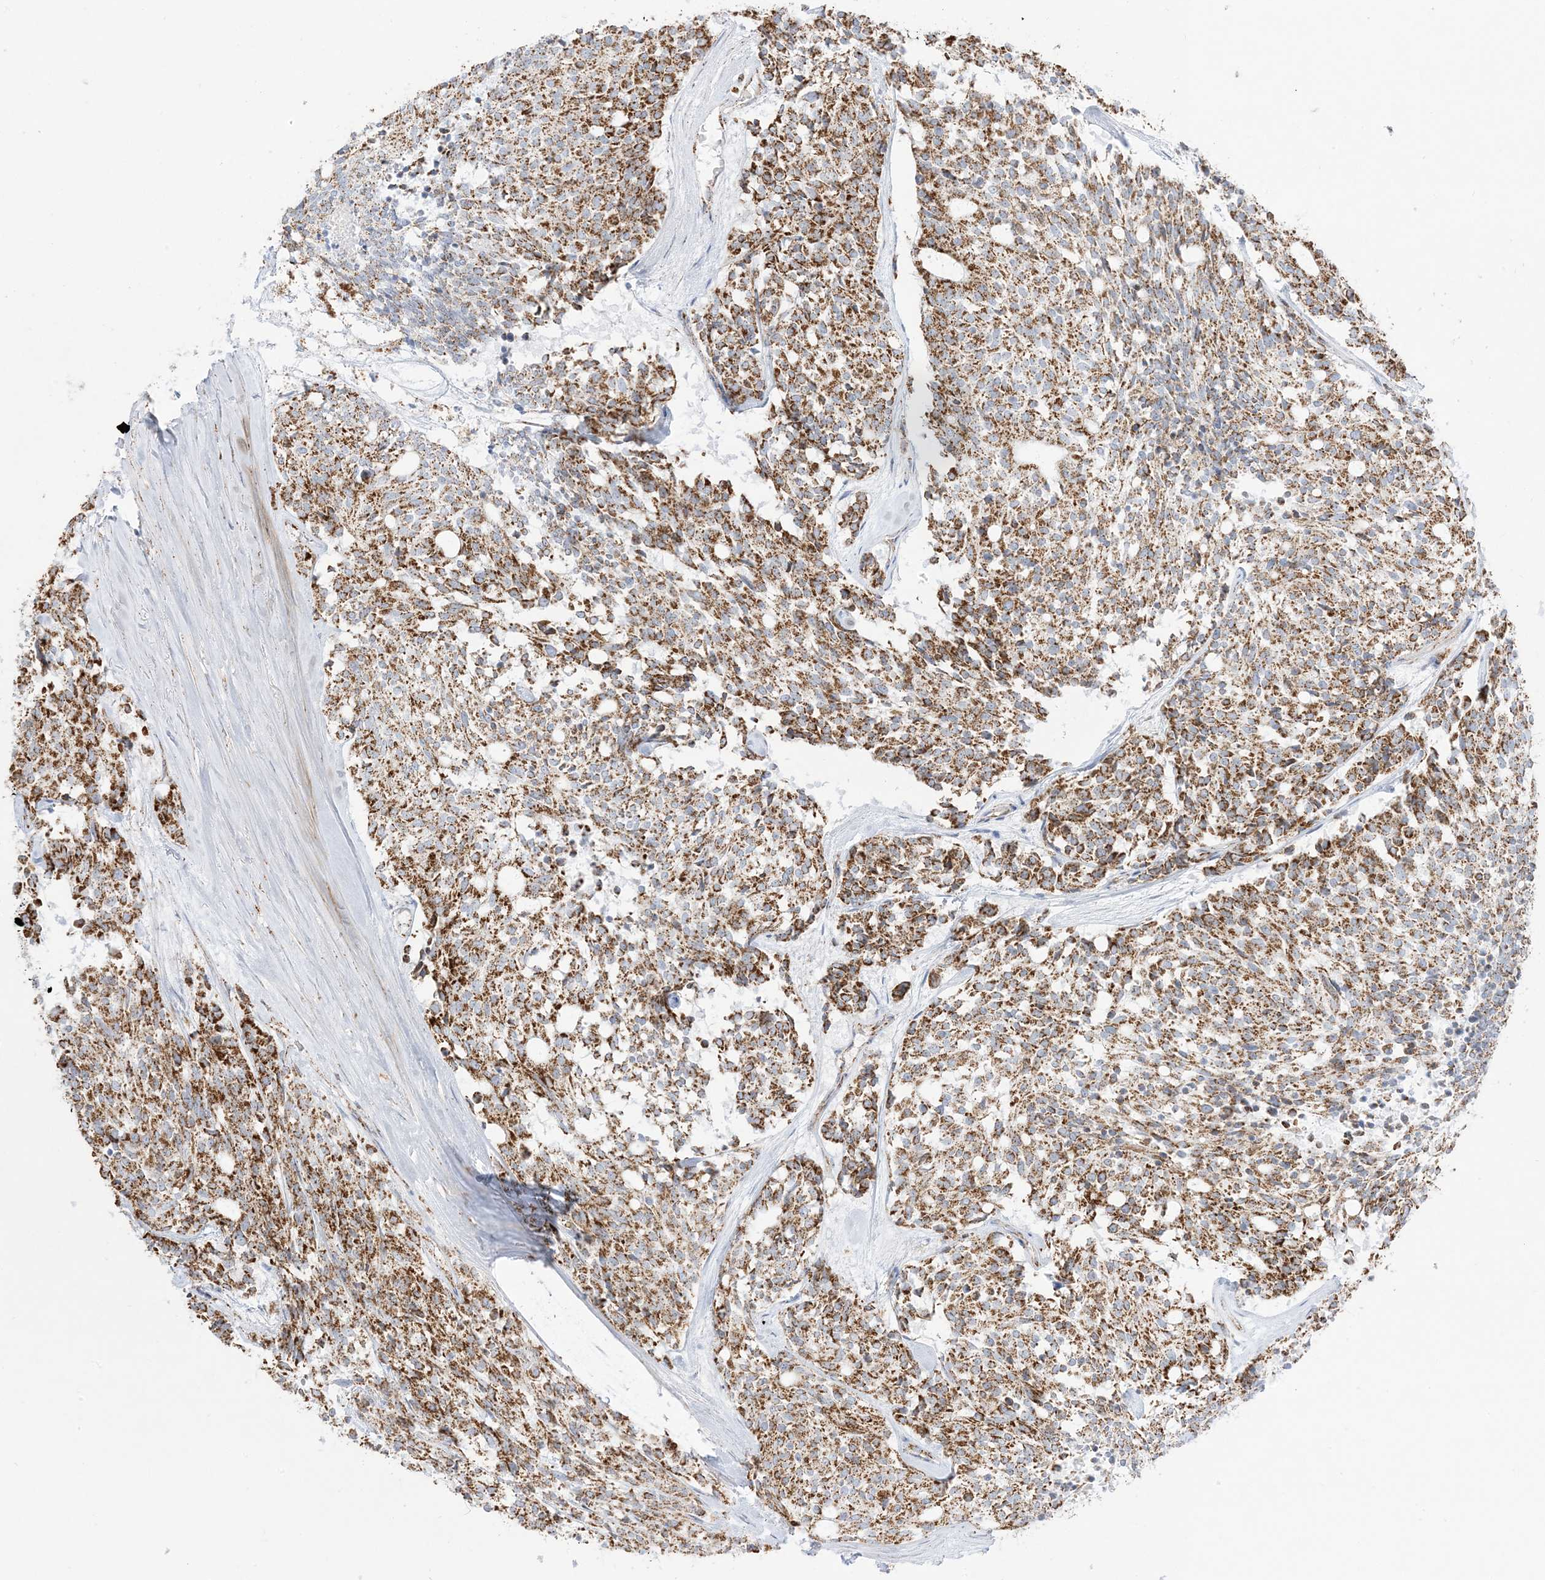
{"staining": {"intensity": "moderate", "quantity": ">75%", "location": "cytoplasmic/membranous"}, "tissue": "carcinoid", "cell_type": "Tumor cells", "image_type": "cancer", "snomed": [{"axis": "morphology", "description": "Carcinoid, malignant, NOS"}, {"axis": "topography", "description": "Pancreas"}], "caption": "Brown immunohistochemical staining in human carcinoid exhibits moderate cytoplasmic/membranous expression in approximately >75% of tumor cells.", "gene": "MRPS36", "patient": {"sex": "female", "age": 54}}